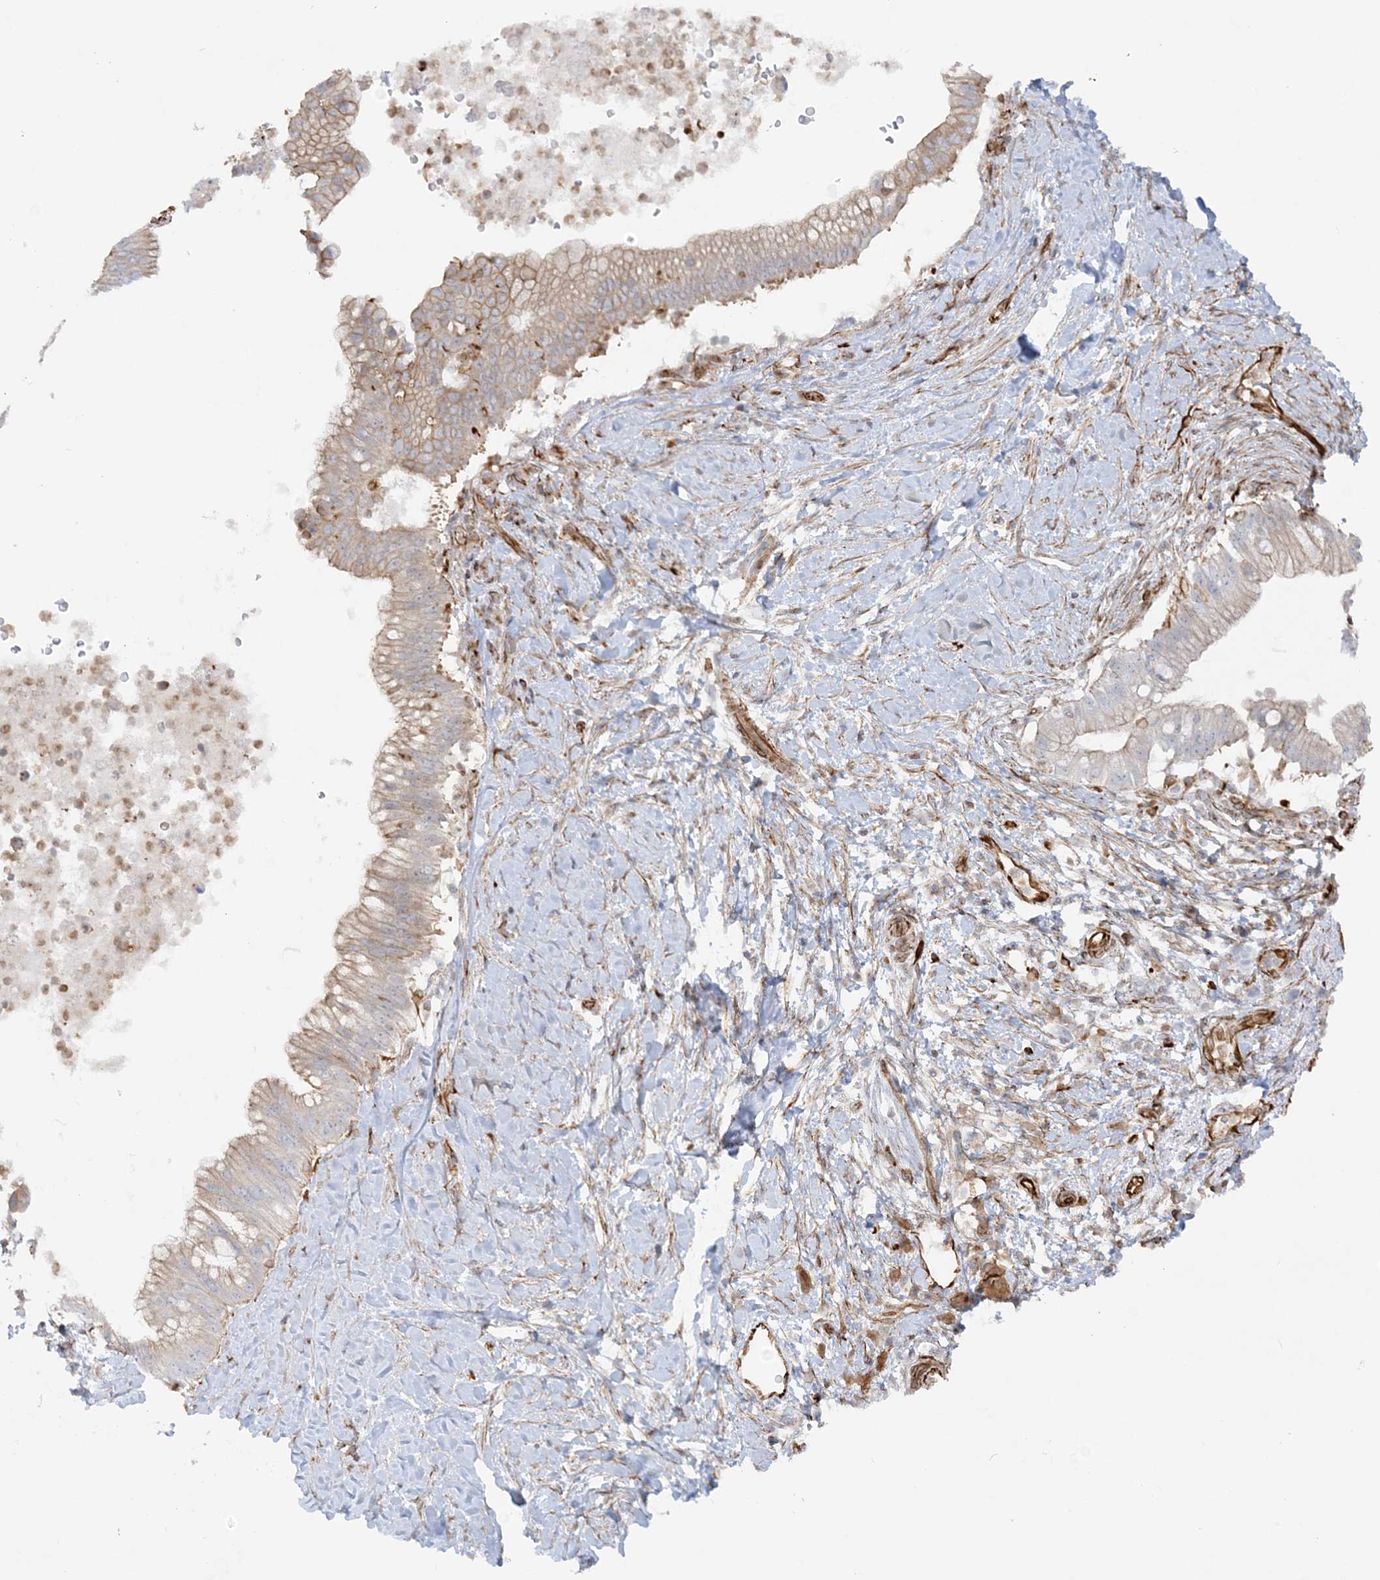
{"staining": {"intensity": "moderate", "quantity": ">75%", "location": "cytoplasmic/membranous"}, "tissue": "pancreatic cancer", "cell_type": "Tumor cells", "image_type": "cancer", "snomed": [{"axis": "morphology", "description": "Adenocarcinoma, NOS"}, {"axis": "topography", "description": "Pancreas"}], "caption": "An image showing moderate cytoplasmic/membranous expression in approximately >75% of tumor cells in pancreatic adenocarcinoma, as visualized by brown immunohistochemical staining.", "gene": "SCLT1", "patient": {"sex": "male", "age": 68}}